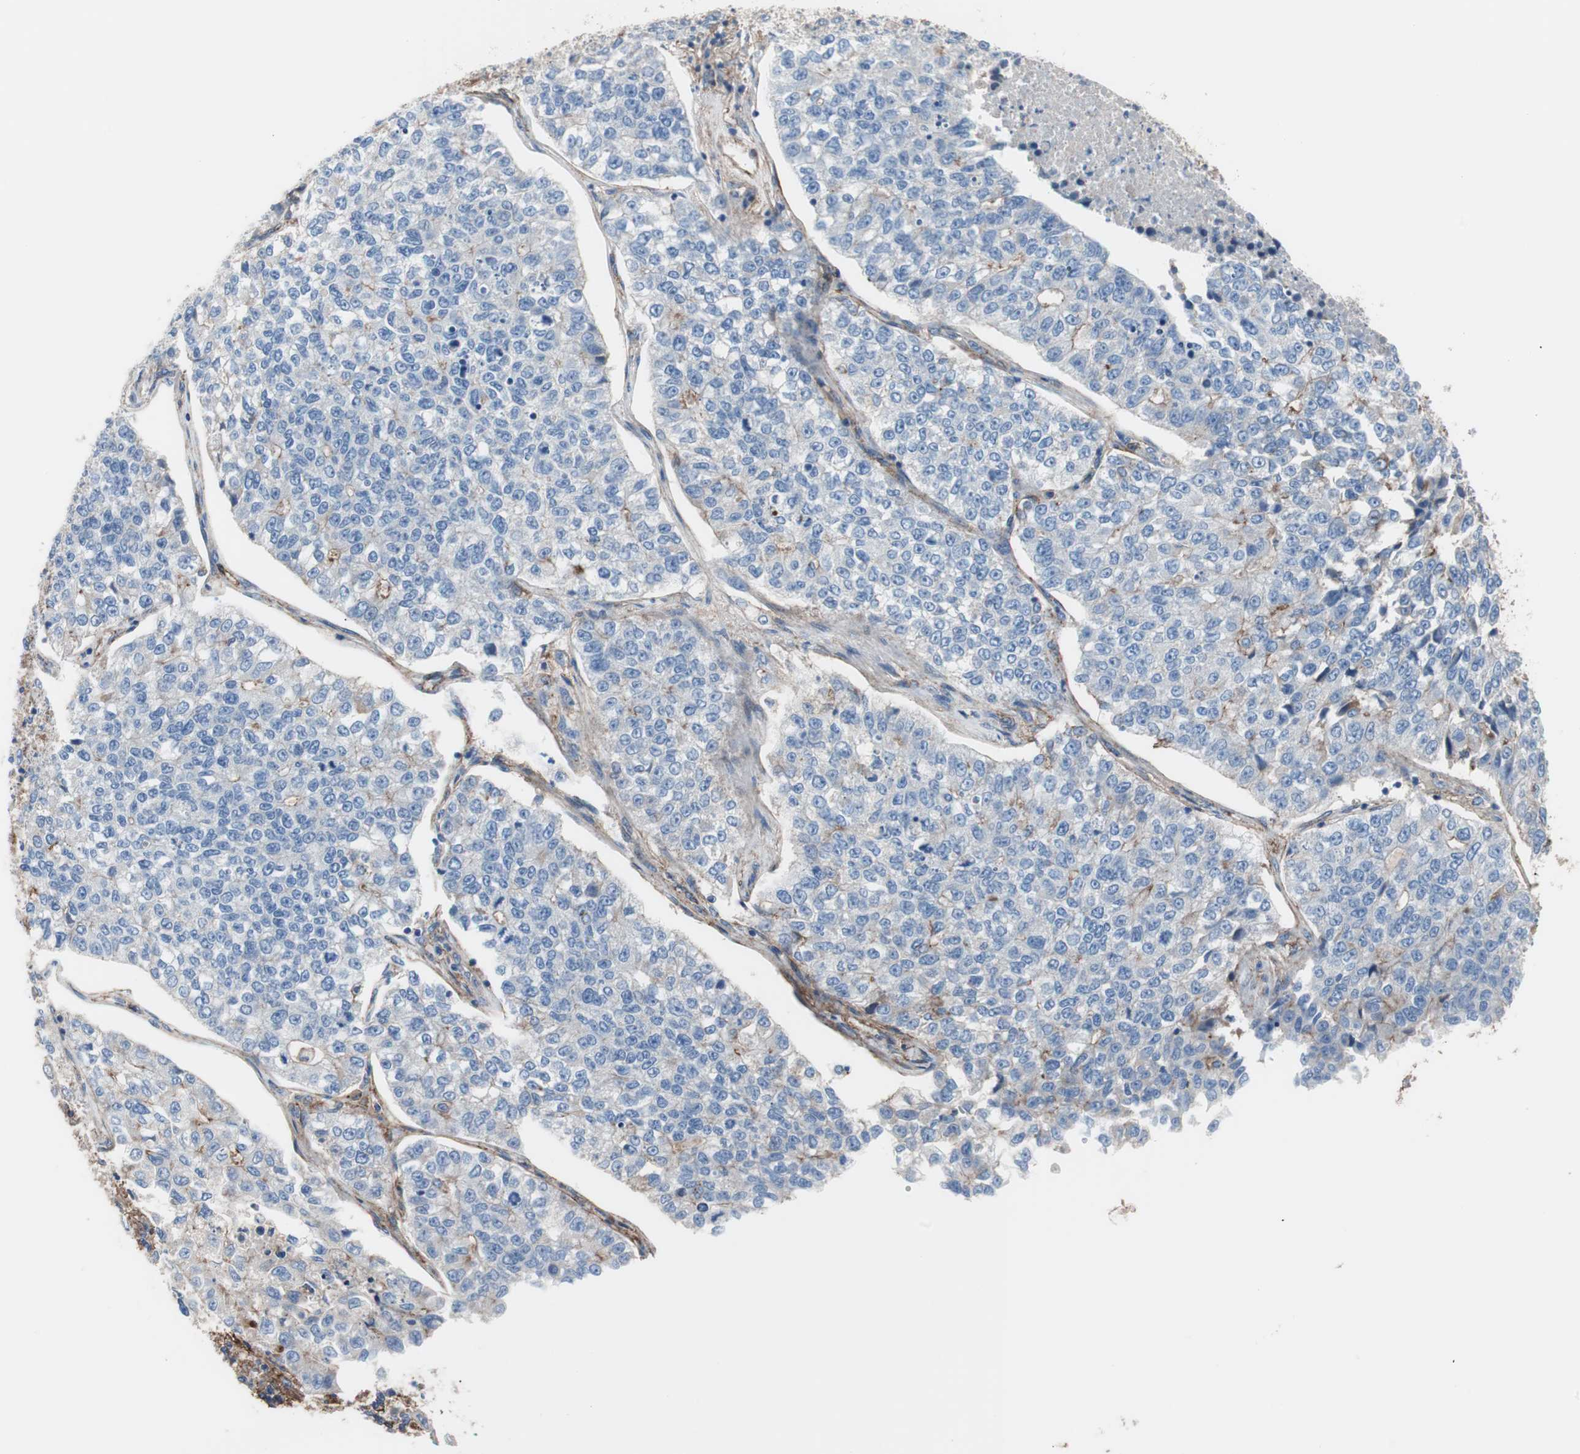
{"staining": {"intensity": "negative", "quantity": "none", "location": "none"}, "tissue": "lung cancer", "cell_type": "Tumor cells", "image_type": "cancer", "snomed": [{"axis": "morphology", "description": "Adenocarcinoma, NOS"}, {"axis": "topography", "description": "Lung"}], "caption": "Tumor cells are negative for protein expression in human lung cancer. The staining is performed using DAB brown chromogen with nuclei counter-stained in using hematoxylin.", "gene": "CD81", "patient": {"sex": "male", "age": 49}}